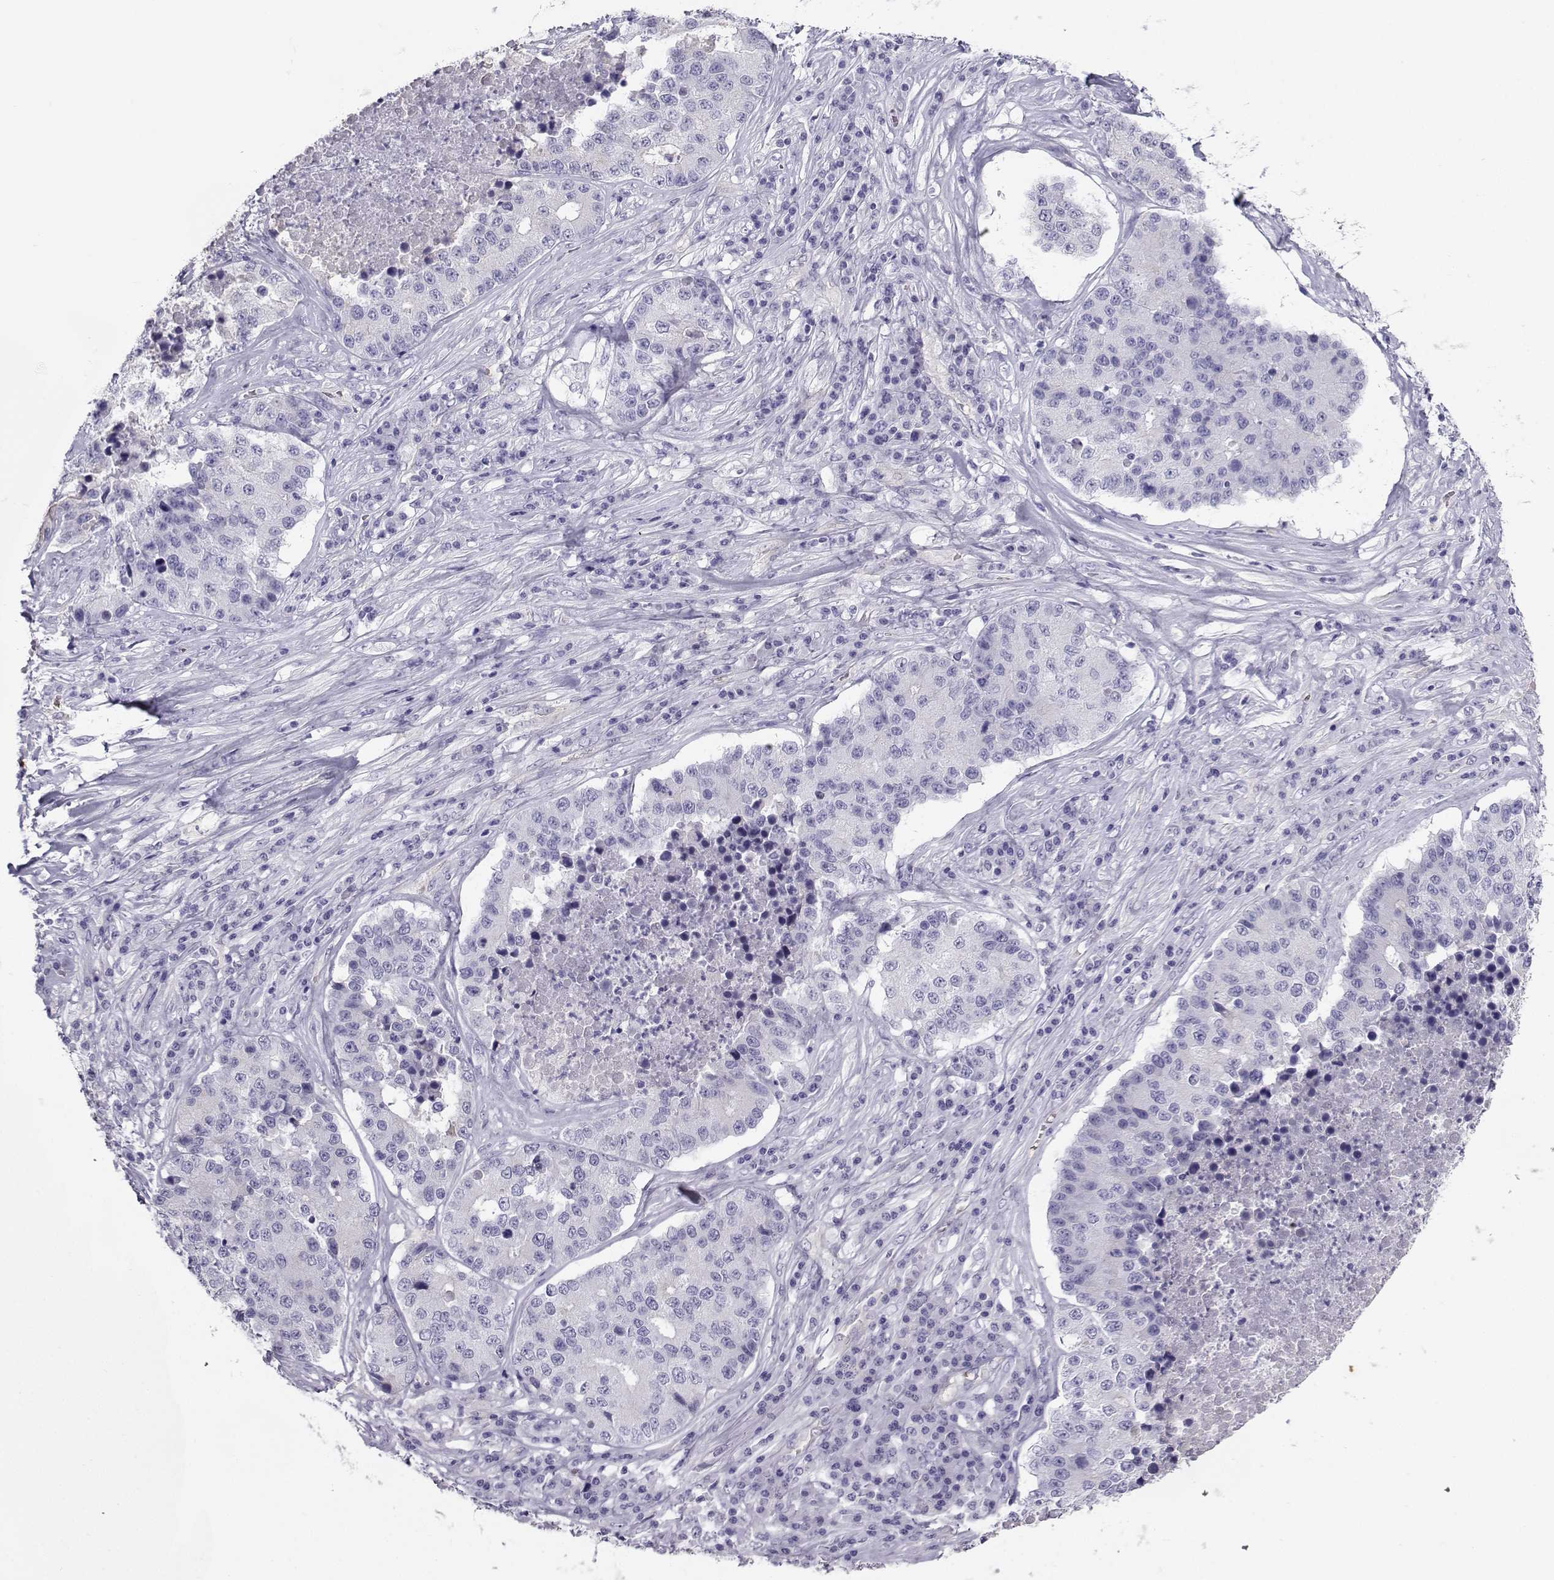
{"staining": {"intensity": "negative", "quantity": "none", "location": "none"}, "tissue": "stomach cancer", "cell_type": "Tumor cells", "image_type": "cancer", "snomed": [{"axis": "morphology", "description": "Adenocarcinoma, NOS"}, {"axis": "topography", "description": "Stomach"}], "caption": "Photomicrograph shows no significant protein staining in tumor cells of stomach cancer (adenocarcinoma).", "gene": "CLUL1", "patient": {"sex": "male", "age": 71}}